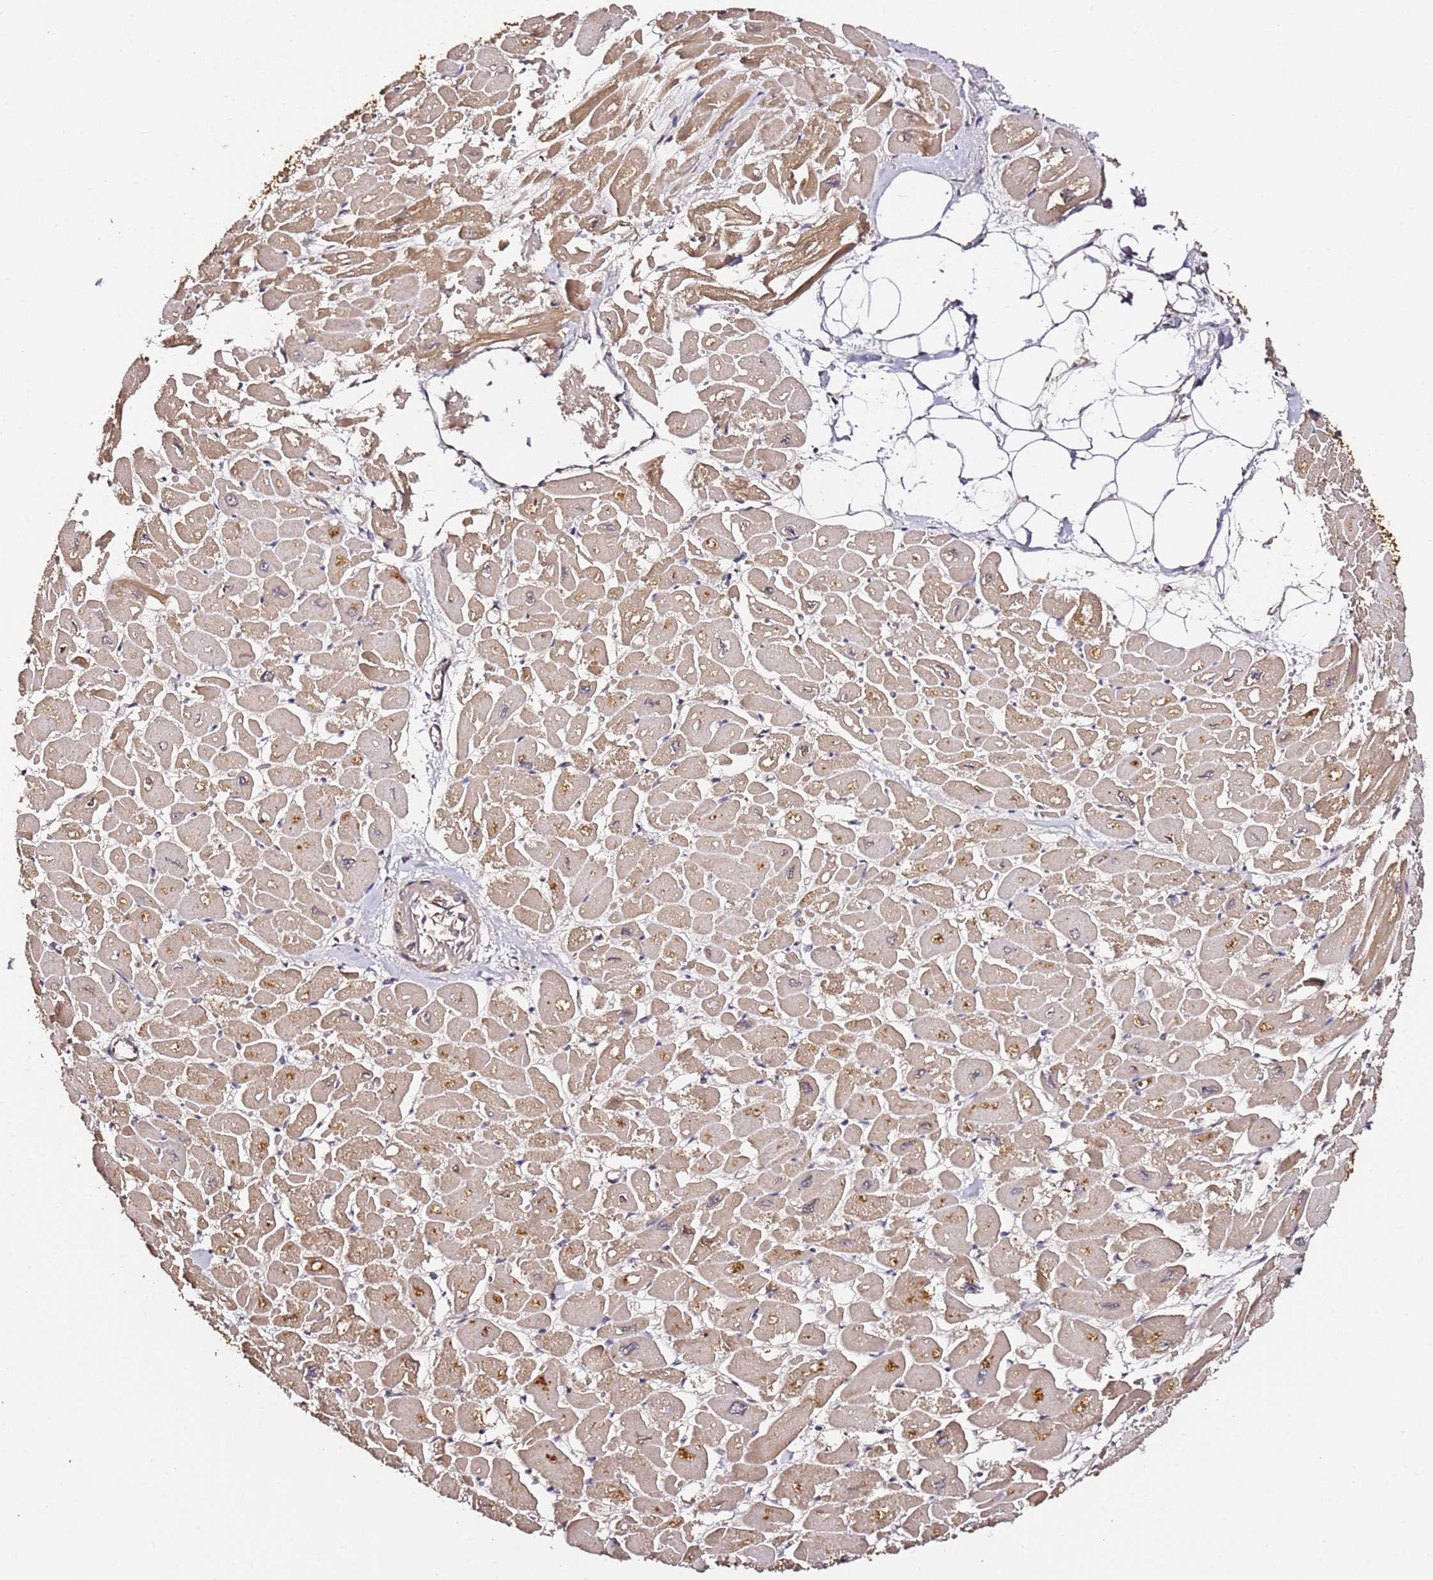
{"staining": {"intensity": "moderate", "quantity": ">75%", "location": "cytoplasmic/membranous"}, "tissue": "heart muscle", "cell_type": "Cardiomyocytes", "image_type": "normal", "snomed": [{"axis": "morphology", "description": "Normal tissue, NOS"}, {"axis": "topography", "description": "Heart"}], "caption": "Heart muscle stained with a brown dye displays moderate cytoplasmic/membranous positive staining in about >75% of cardiomyocytes.", "gene": "C6orf136", "patient": {"sex": "male", "age": 54}}